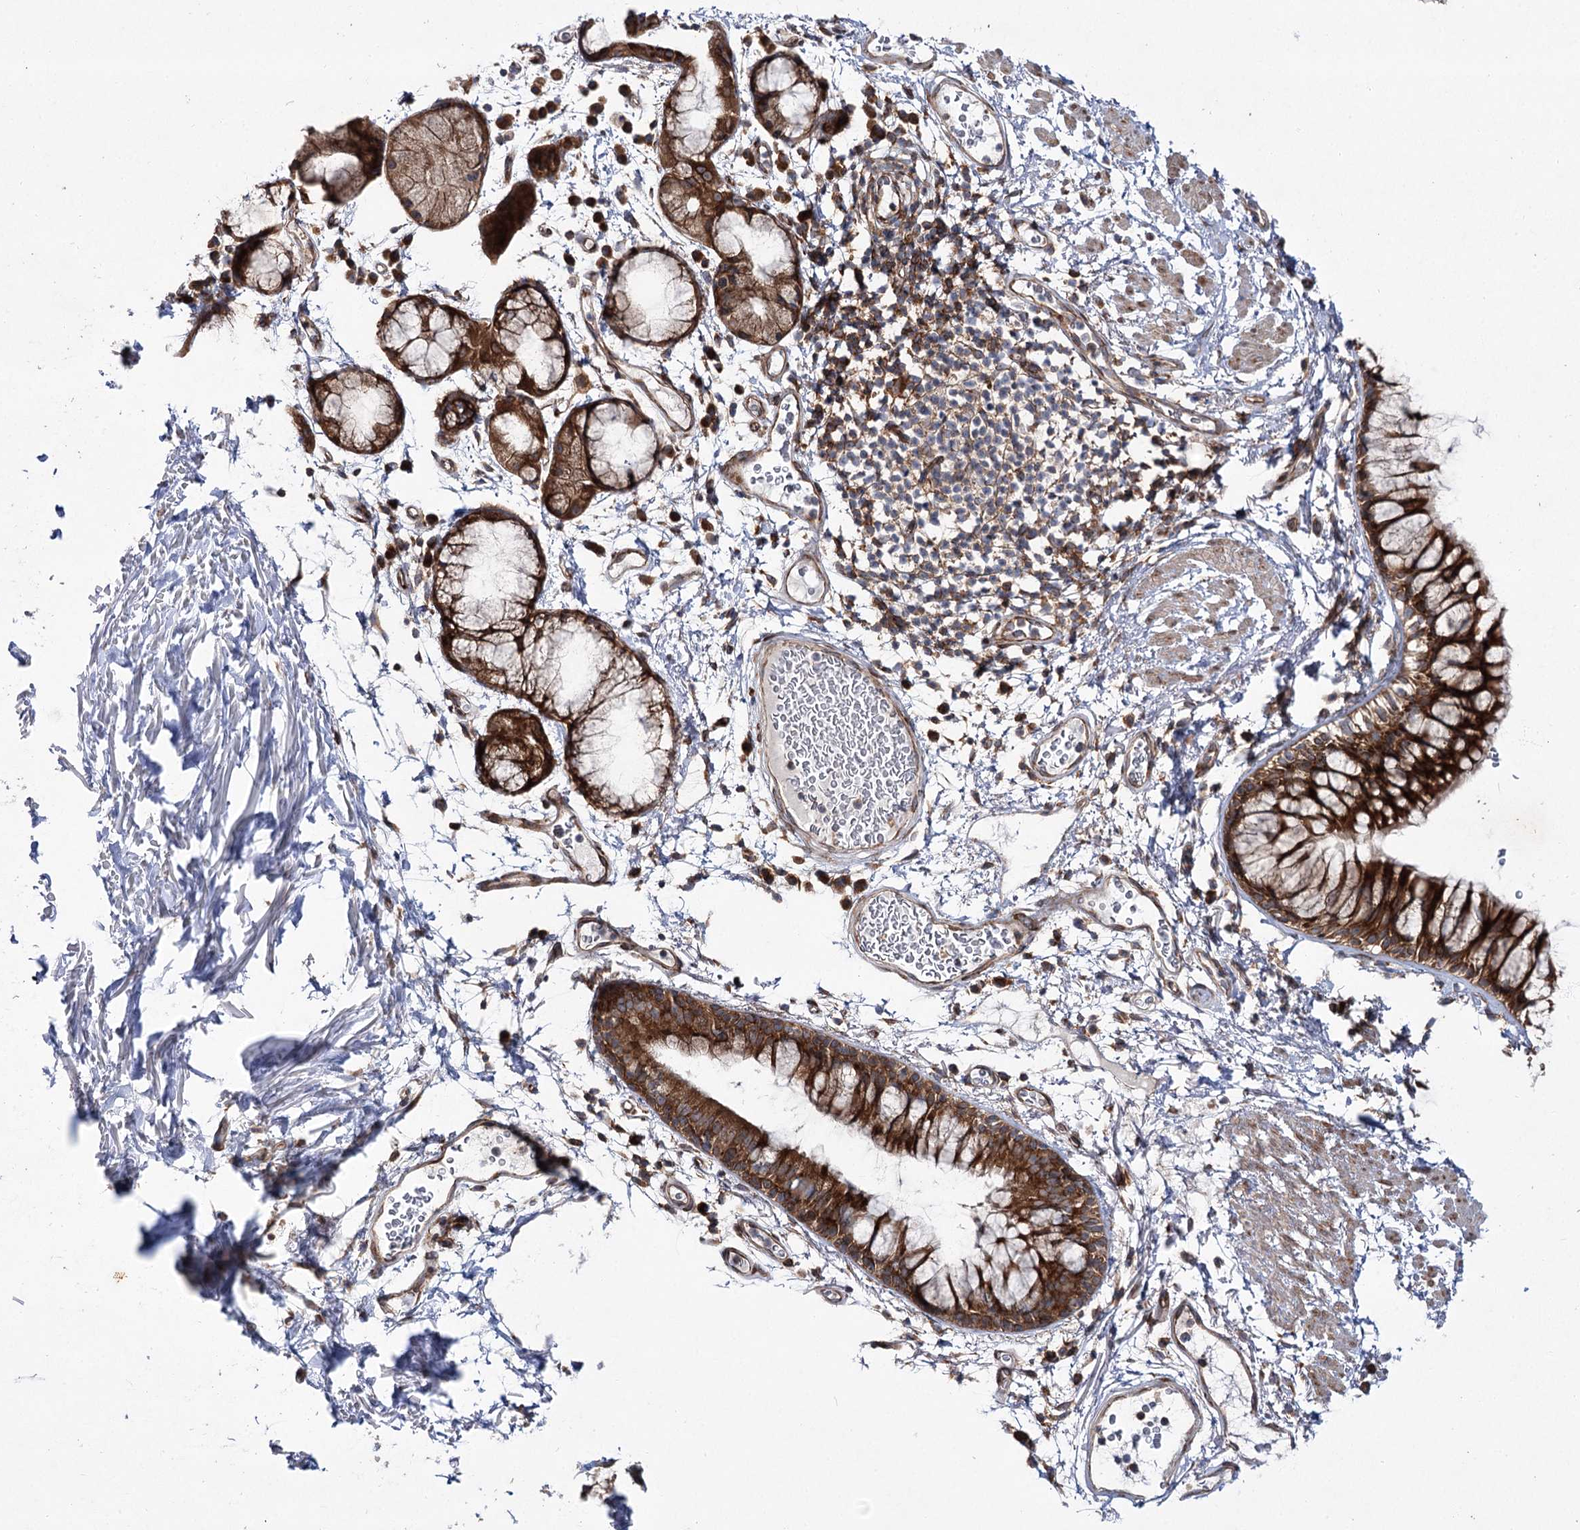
{"staining": {"intensity": "strong", "quantity": ">75%", "location": "cytoplasmic/membranous"}, "tissue": "bronchus", "cell_type": "Respiratory epithelial cells", "image_type": "normal", "snomed": [{"axis": "morphology", "description": "Normal tissue, NOS"}, {"axis": "topography", "description": "Cartilage tissue"}, {"axis": "topography", "description": "Bronchus"}], "caption": "Normal bronchus was stained to show a protein in brown. There is high levels of strong cytoplasmic/membranous staining in approximately >75% of respiratory epithelial cells.", "gene": "VWA2", "patient": {"sex": "female", "age": 73}}